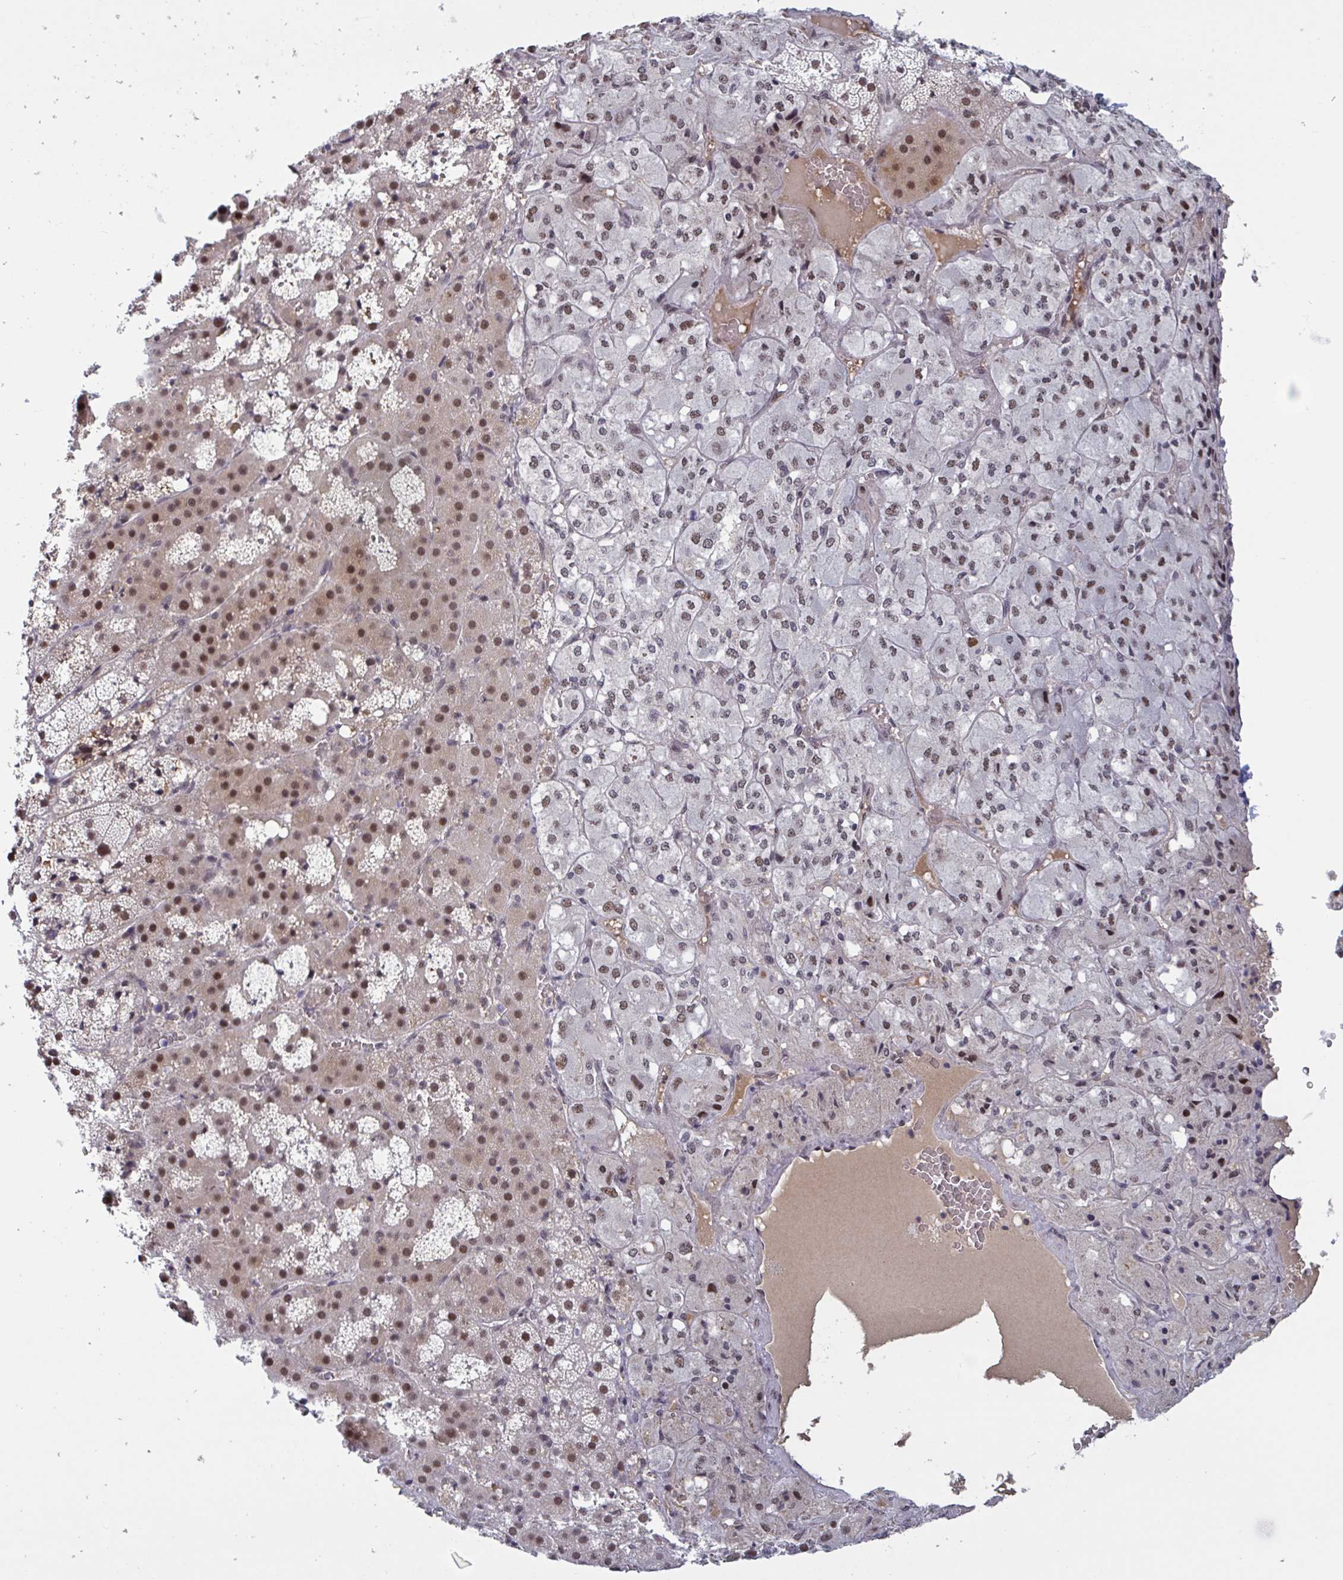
{"staining": {"intensity": "moderate", "quantity": ">75%", "location": "nuclear"}, "tissue": "adrenal gland", "cell_type": "Glandular cells", "image_type": "normal", "snomed": [{"axis": "morphology", "description": "Normal tissue, NOS"}, {"axis": "topography", "description": "Adrenal gland"}], "caption": "Moderate nuclear expression for a protein is appreciated in approximately >75% of glandular cells of benign adrenal gland using IHC.", "gene": "BCL7B", "patient": {"sex": "male", "age": 53}}